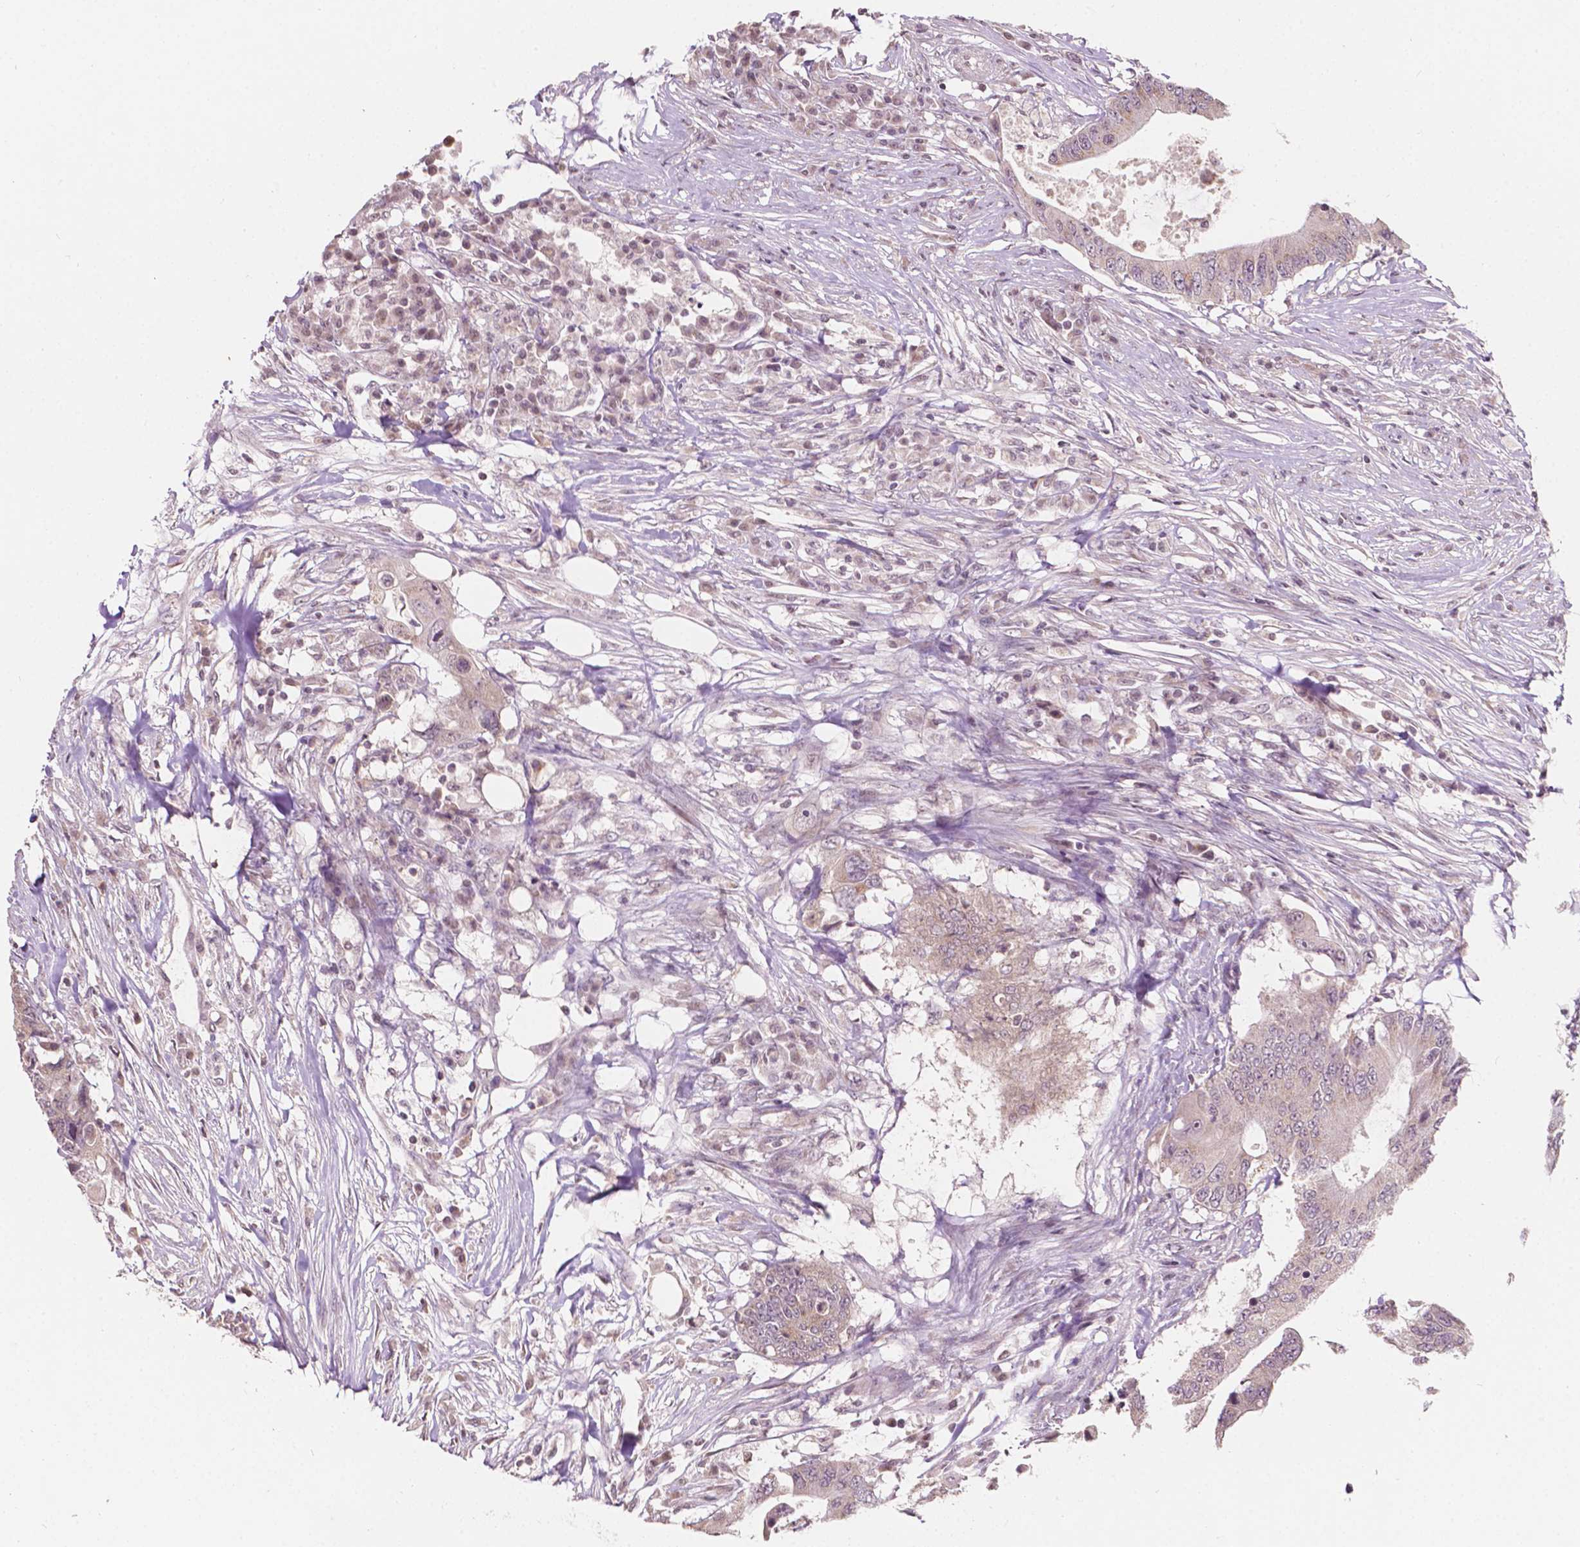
{"staining": {"intensity": "negative", "quantity": "none", "location": "none"}, "tissue": "colorectal cancer", "cell_type": "Tumor cells", "image_type": "cancer", "snomed": [{"axis": "morphology", "description": "Adenocarcinoma, NOS"}, {"axis": "topography", "description": "Colon"}], "caption": "Human adenocarcinoma (colorectal) stained for a protein using IHC reveals no expression in tumor cells.", "gene": "NOS1AP", "patient": {"sex": "male", "age": 71}}